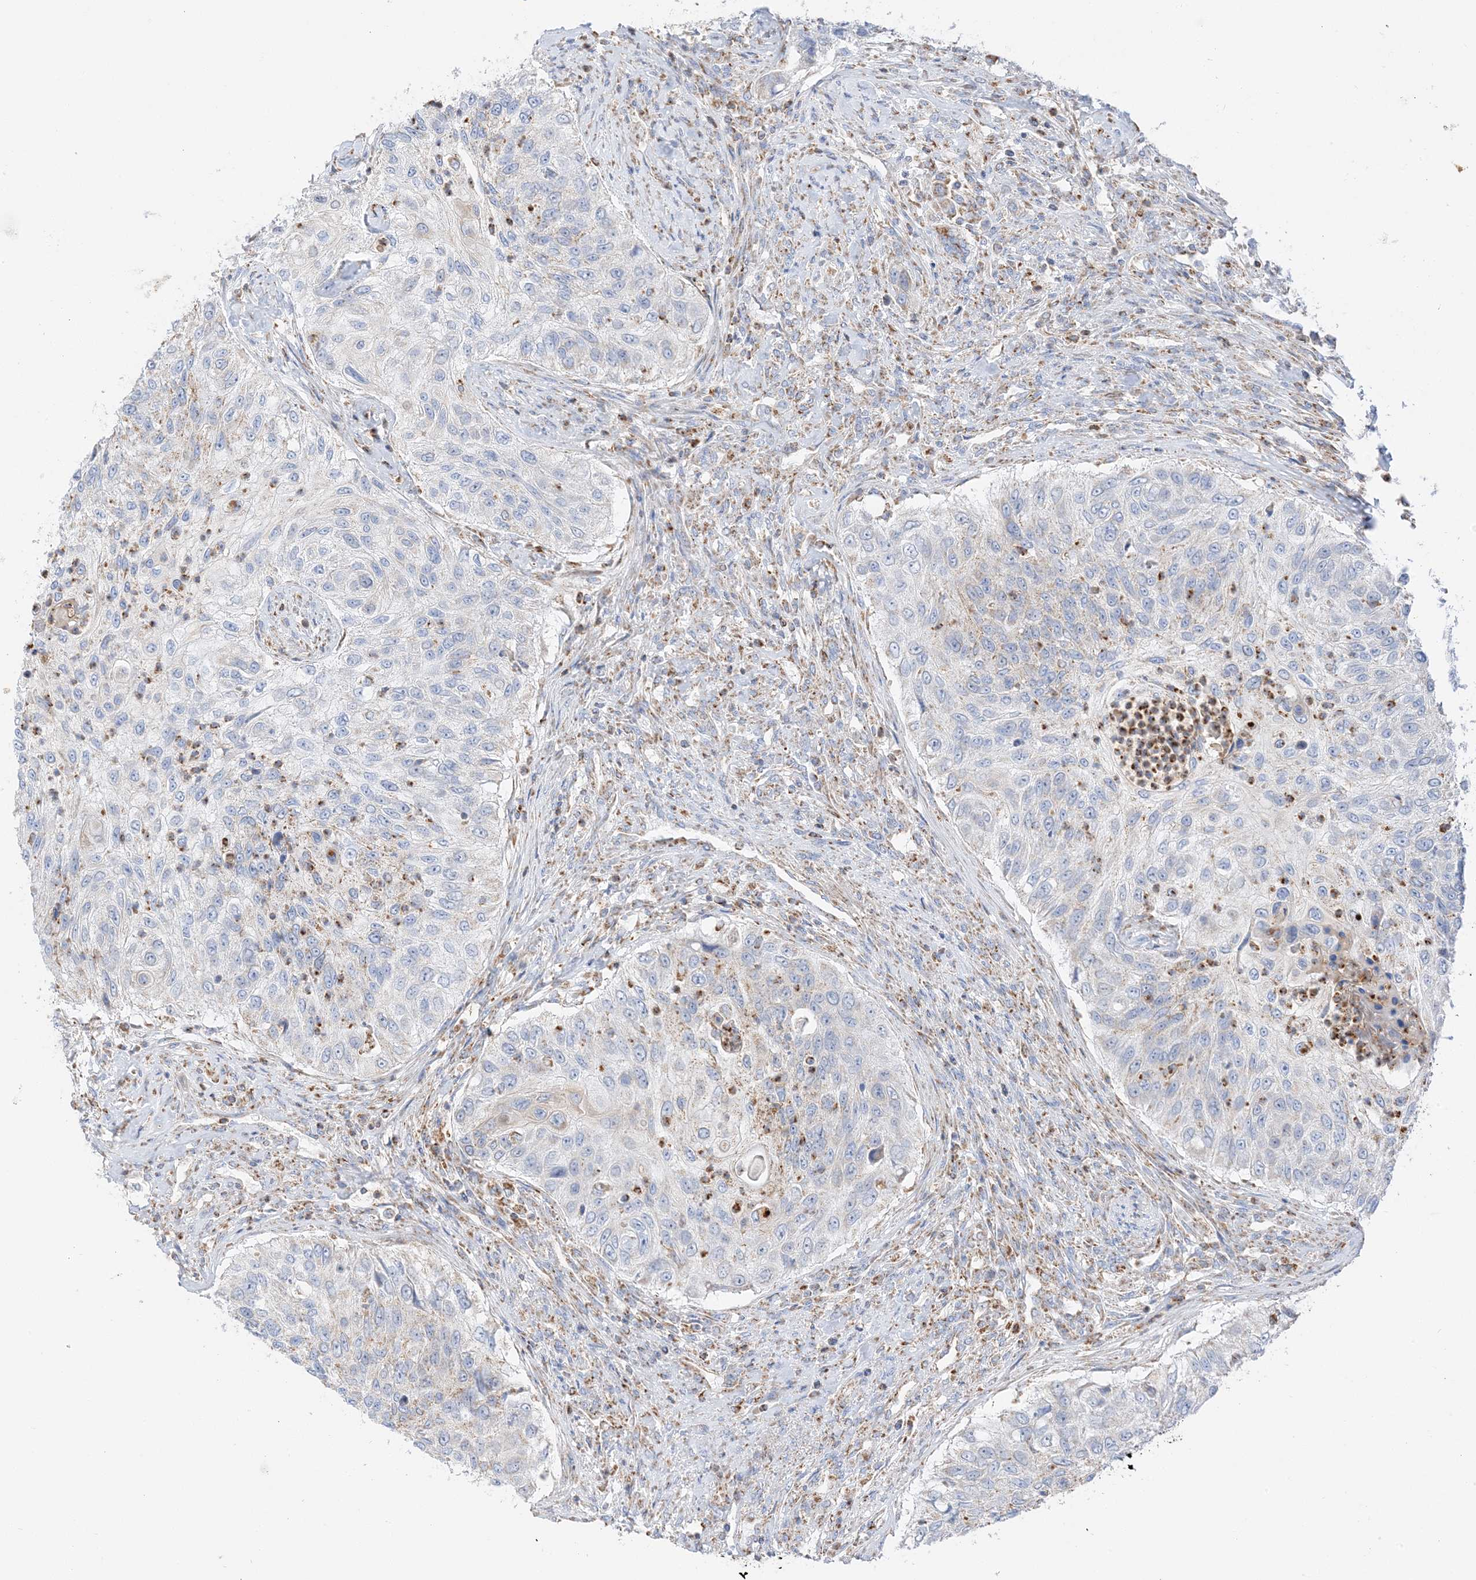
{"staining": {"intensity": "moderate", "quantity": "<25%", "location": "cytoplasmic/membranous"}, "tissue": "urothelial cancer", "cell_type": "Tumor cells", "image_type": "cancer", "snomed": [{"axis": "morphology", "description": "Urothelial carcinoma, High grade"}, {"axis": "topography", "description": "Urinary bladder"}], "caption": "A photomicrograph of human urothelial carcinoma (high-grade) stained for a protein shows moderate cytoplasmic/membranous brown staining in tumor cells. (Brightfield microscopy of DAB IHC at high magnification).", "gene": "CAPN13", "patient": {"sex": "female", "age": 60}}